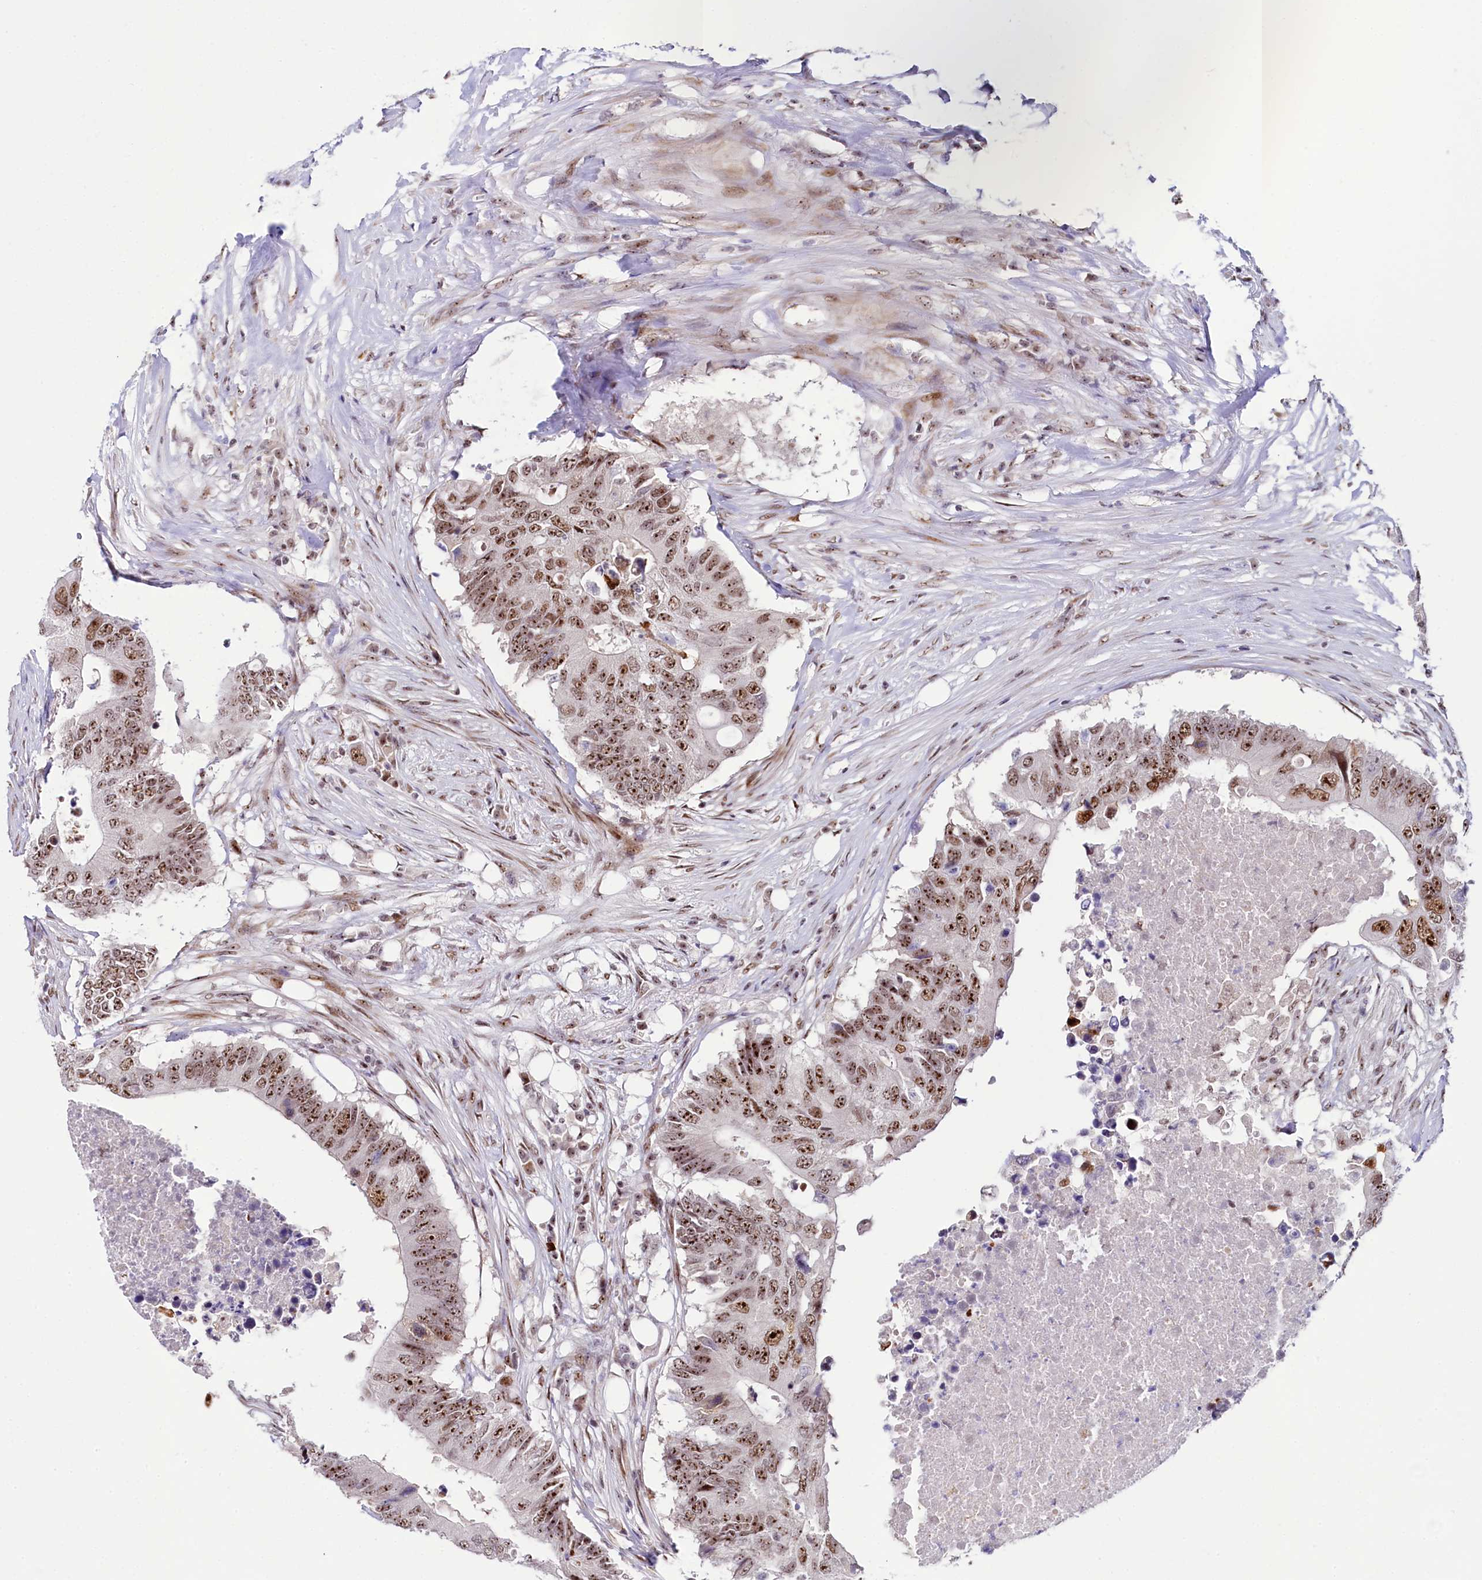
{"staining": {"intensity": "moderate", "quantity": ">75%", "location": "nuclear"}, "tissue": "colorectal cancer", "cell_type": "Tumor cells", "image_type": "cancer", "snomed": [{"axis": "morphology", "description": "Adenocarcinoma, NOS"}, {"axis": "topography", "description": "Colon"}], "caption": "Adenocarcinoma (colorectal) stained for a protein shows moderate nuclear positivity in tumor cells.", "gene": "TCOF1", "patient": {"sex": "male", "age": 71}}